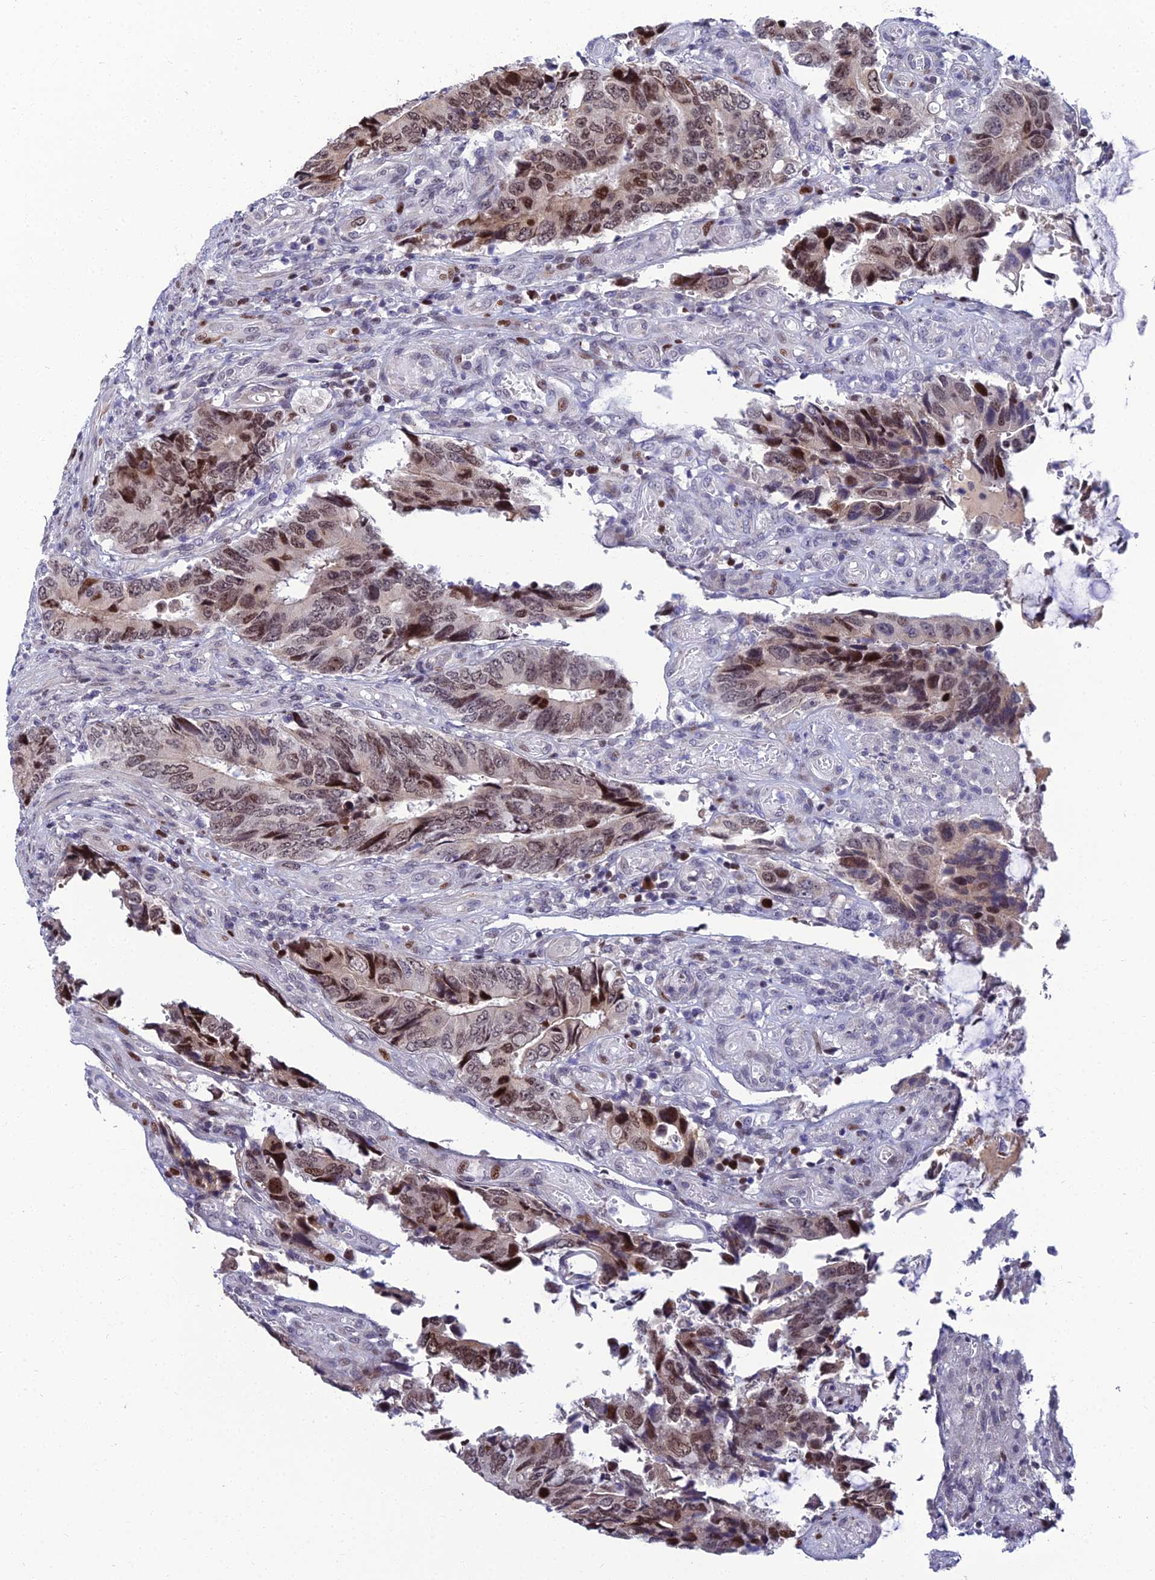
{"staining": {"intensity": "moderate", "quantity": ">75%", "location": "nuclear"}, "tissue": "colorectal cancer", "cell_type": "Tumor cells", "image_type": "cancer", "snomed": [{"axis": "morphology", "description": "Adenocarcinoma, NOS"}, {"axis": "topography", "description": "Colon"}], "caption": "A medium amount of moderate nuclear staining is appreciated in about >75% of tumor cells in colorectal adenocarcinoma tissue. (DAB (3,3'-diaminobenzidine) = brown stain, brightfield microscopy at high magnification).", "gene": "TAF9B", "patient": {"sex": "male", "age": 87}}